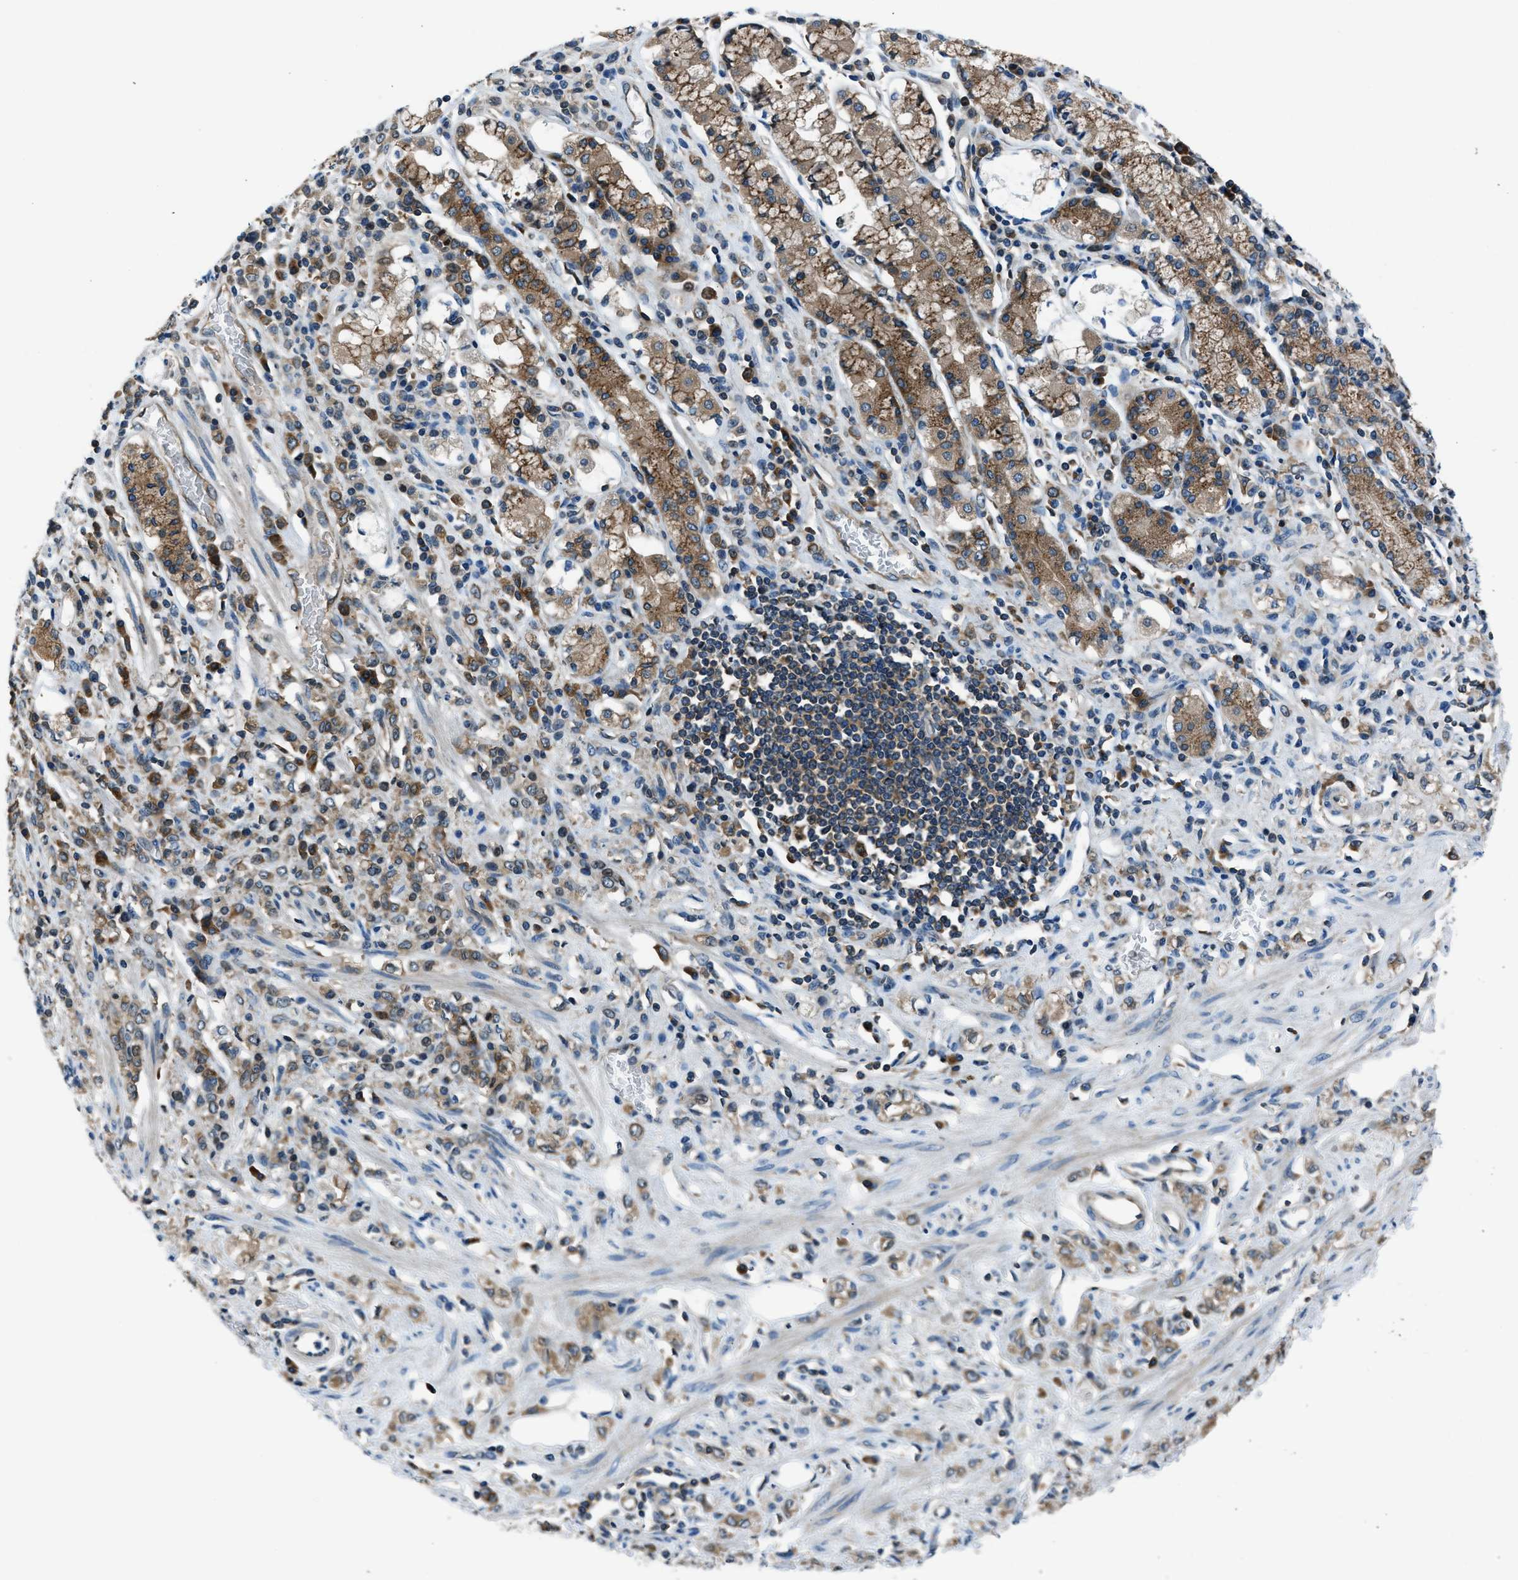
{"staining": {"intensity": "strong", "quantity": ">75%", "location": "cytoplasmic/membranous"}, "tissue": "stomach cancer", "cell_type": "Tumor cells", "image_type": "cancer", "snomed": [{"axis": "morphology", "description": "Normal tissue, NOS"}, {"axis": "morphology", "description": "Adenocarcinoma, NOS"}, {"axis": "topography", "description": "Stomach"}], "caption": "Adenocarcinoma (stomach) was stained to show a protein in brown. There is high levels of strong cytoplasmic/membranous positivity in about >75% of tumor cells. The staining was performed using DAB to visualize the protein expression in brown, while the nuclei were stained in blue with hematoxylin (Magnification: 20x).", "gene": "ARFGAP2", "patient": {"sex": "male", "age": 82}}